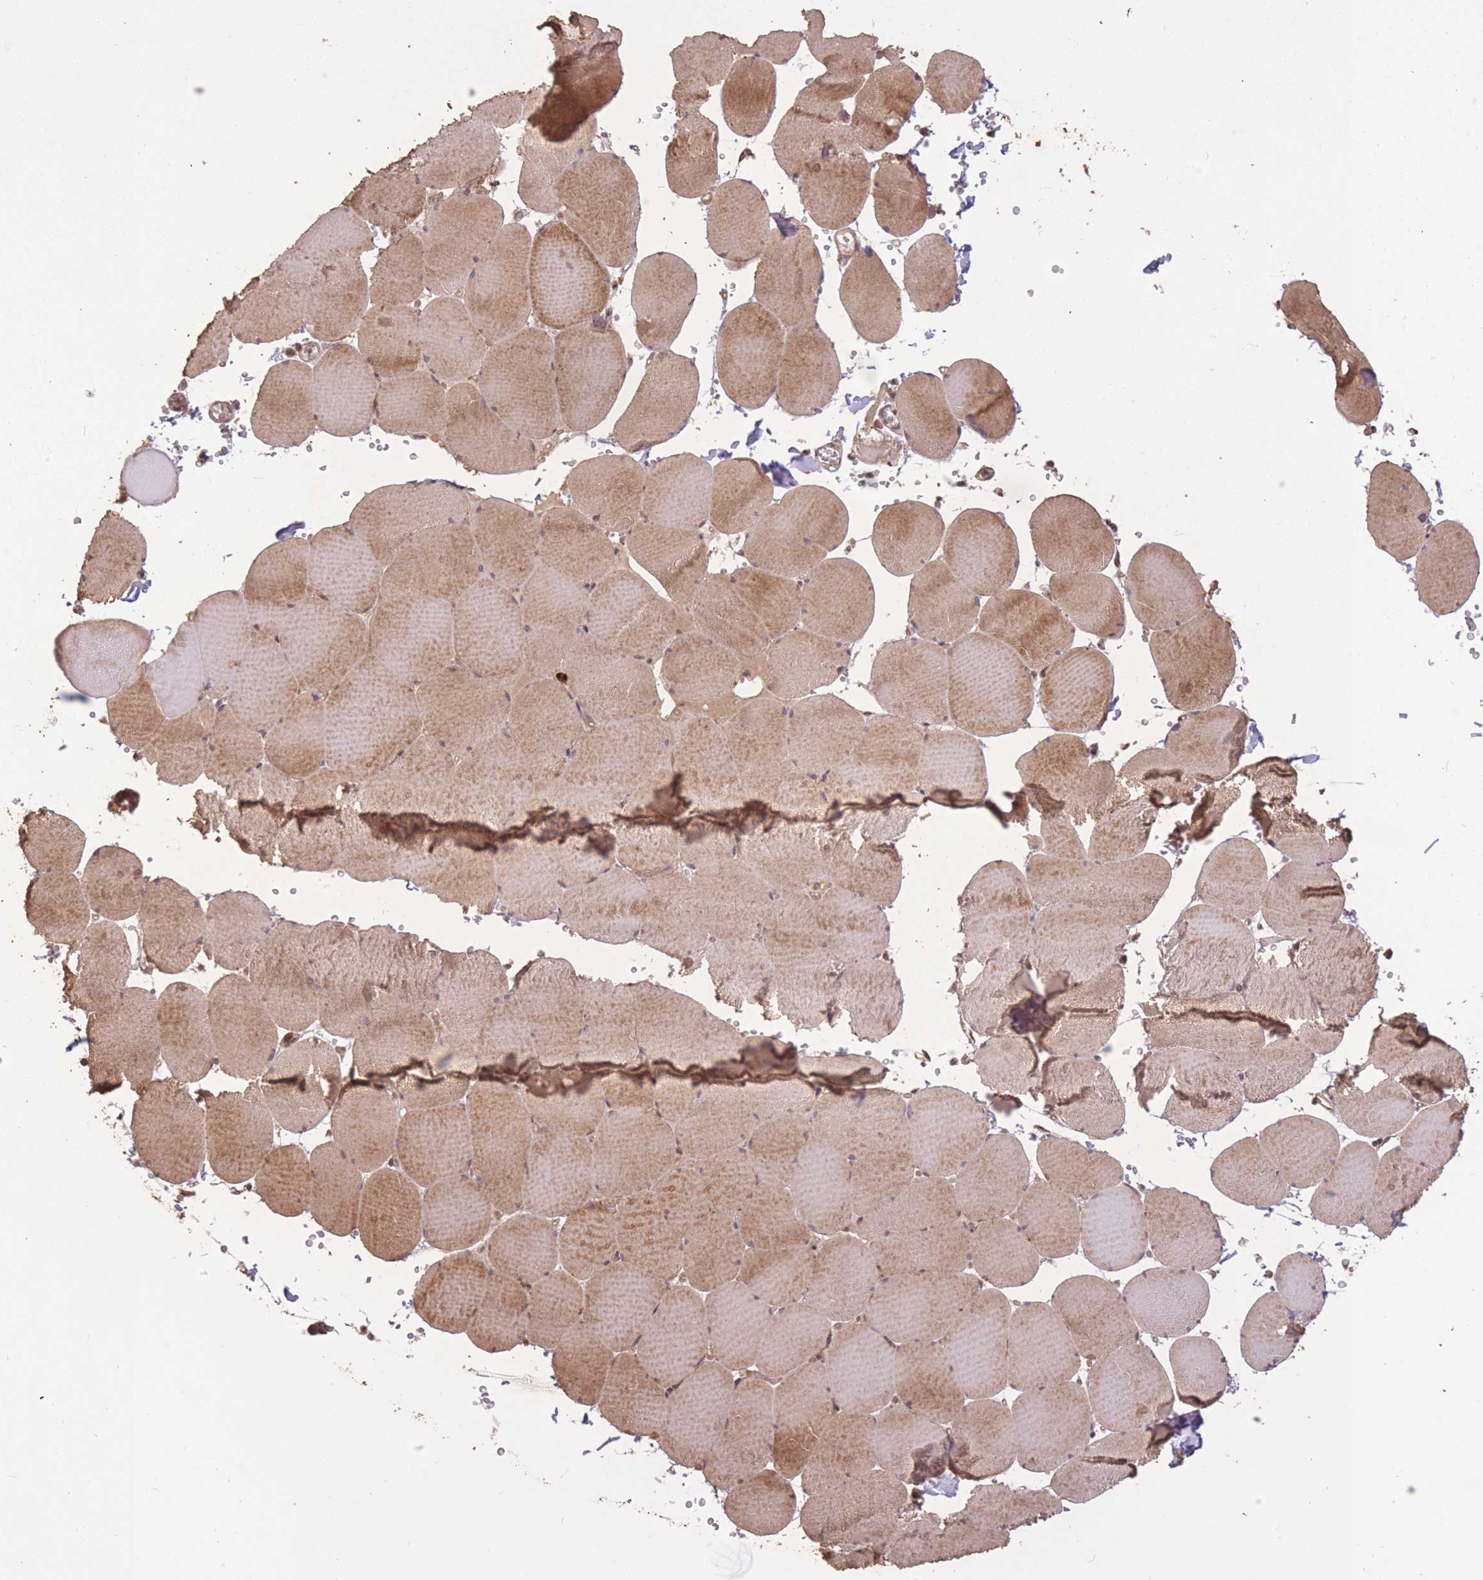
{"staining": {"intensity": "moderate", "quantity": ">75%", "location": "cytoplasmic/membranous"}, "tissue": "skeletal muscle", "cell_type": "Myocytes", "image_type": "normal", "snomed": [{"axis": "morphology", "description": "Normal tissue, NOS"}, {"axis": "topography", "description": "Skeletal muscle"}, {"axis": "topography", "description": "Head-Neck"}], "caption": "The photomicrograph reveals a brown stain indicating the presence of a protein in the cytoplasmic/membranous of myocytes in skeletal muscle.", "gene": "ERBB3", "patient": {"sex": "male", "age": 66}}